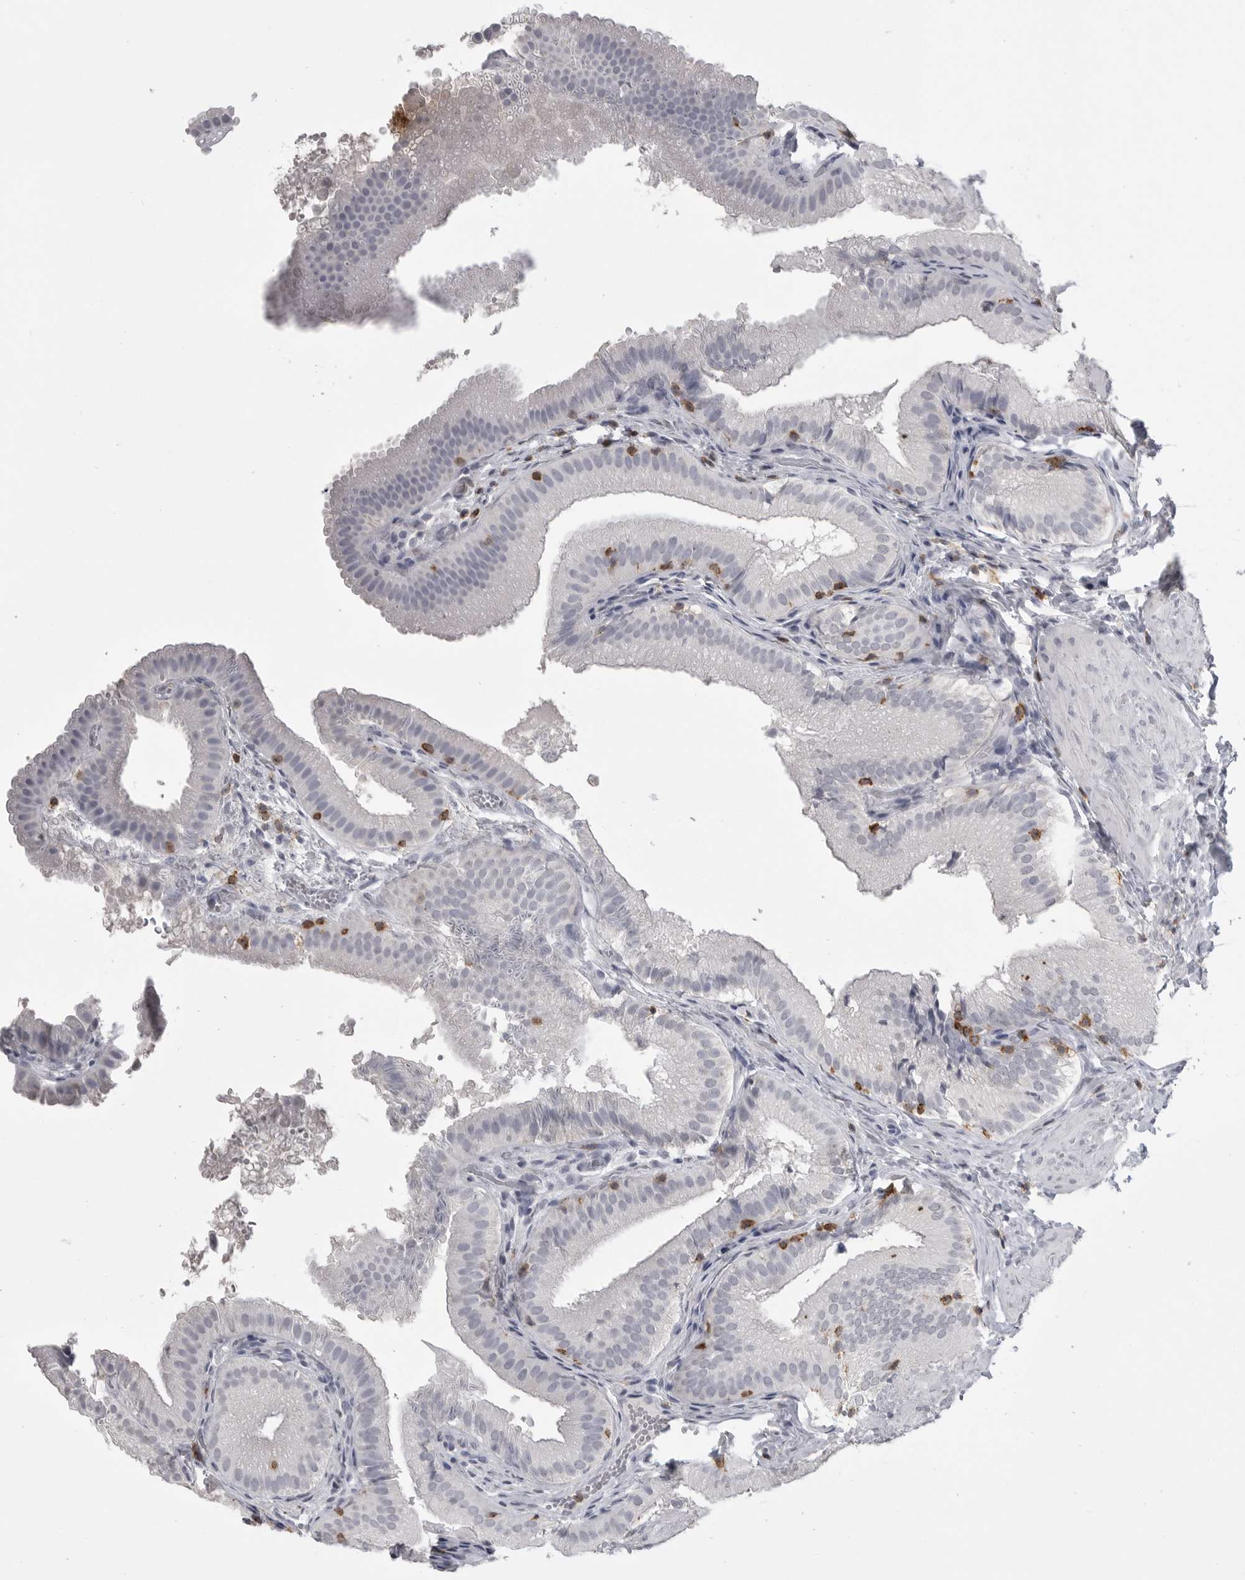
{"staining": {"intensity": "negative", "quantity": "none", "location": "none"}, "tissue": "gallbladder", "cell_type": "Glandular cells", "image_type": "normal", "snomed": [{"axis": "morphology", "description": "Normal tissue, NOS"}, {"axis": "topography", "description": "Gallbladder"}], "caption": "This is a micrograph of immunohistochemistry (IHC) staining of unremarkable gallbladder, which shows no positivity in glandular cells. (DAB IHC visualized using brightfield microscopy, high magnification).", "gene": "ITGAL", "patient": {"sex": "female", "age": 30}}